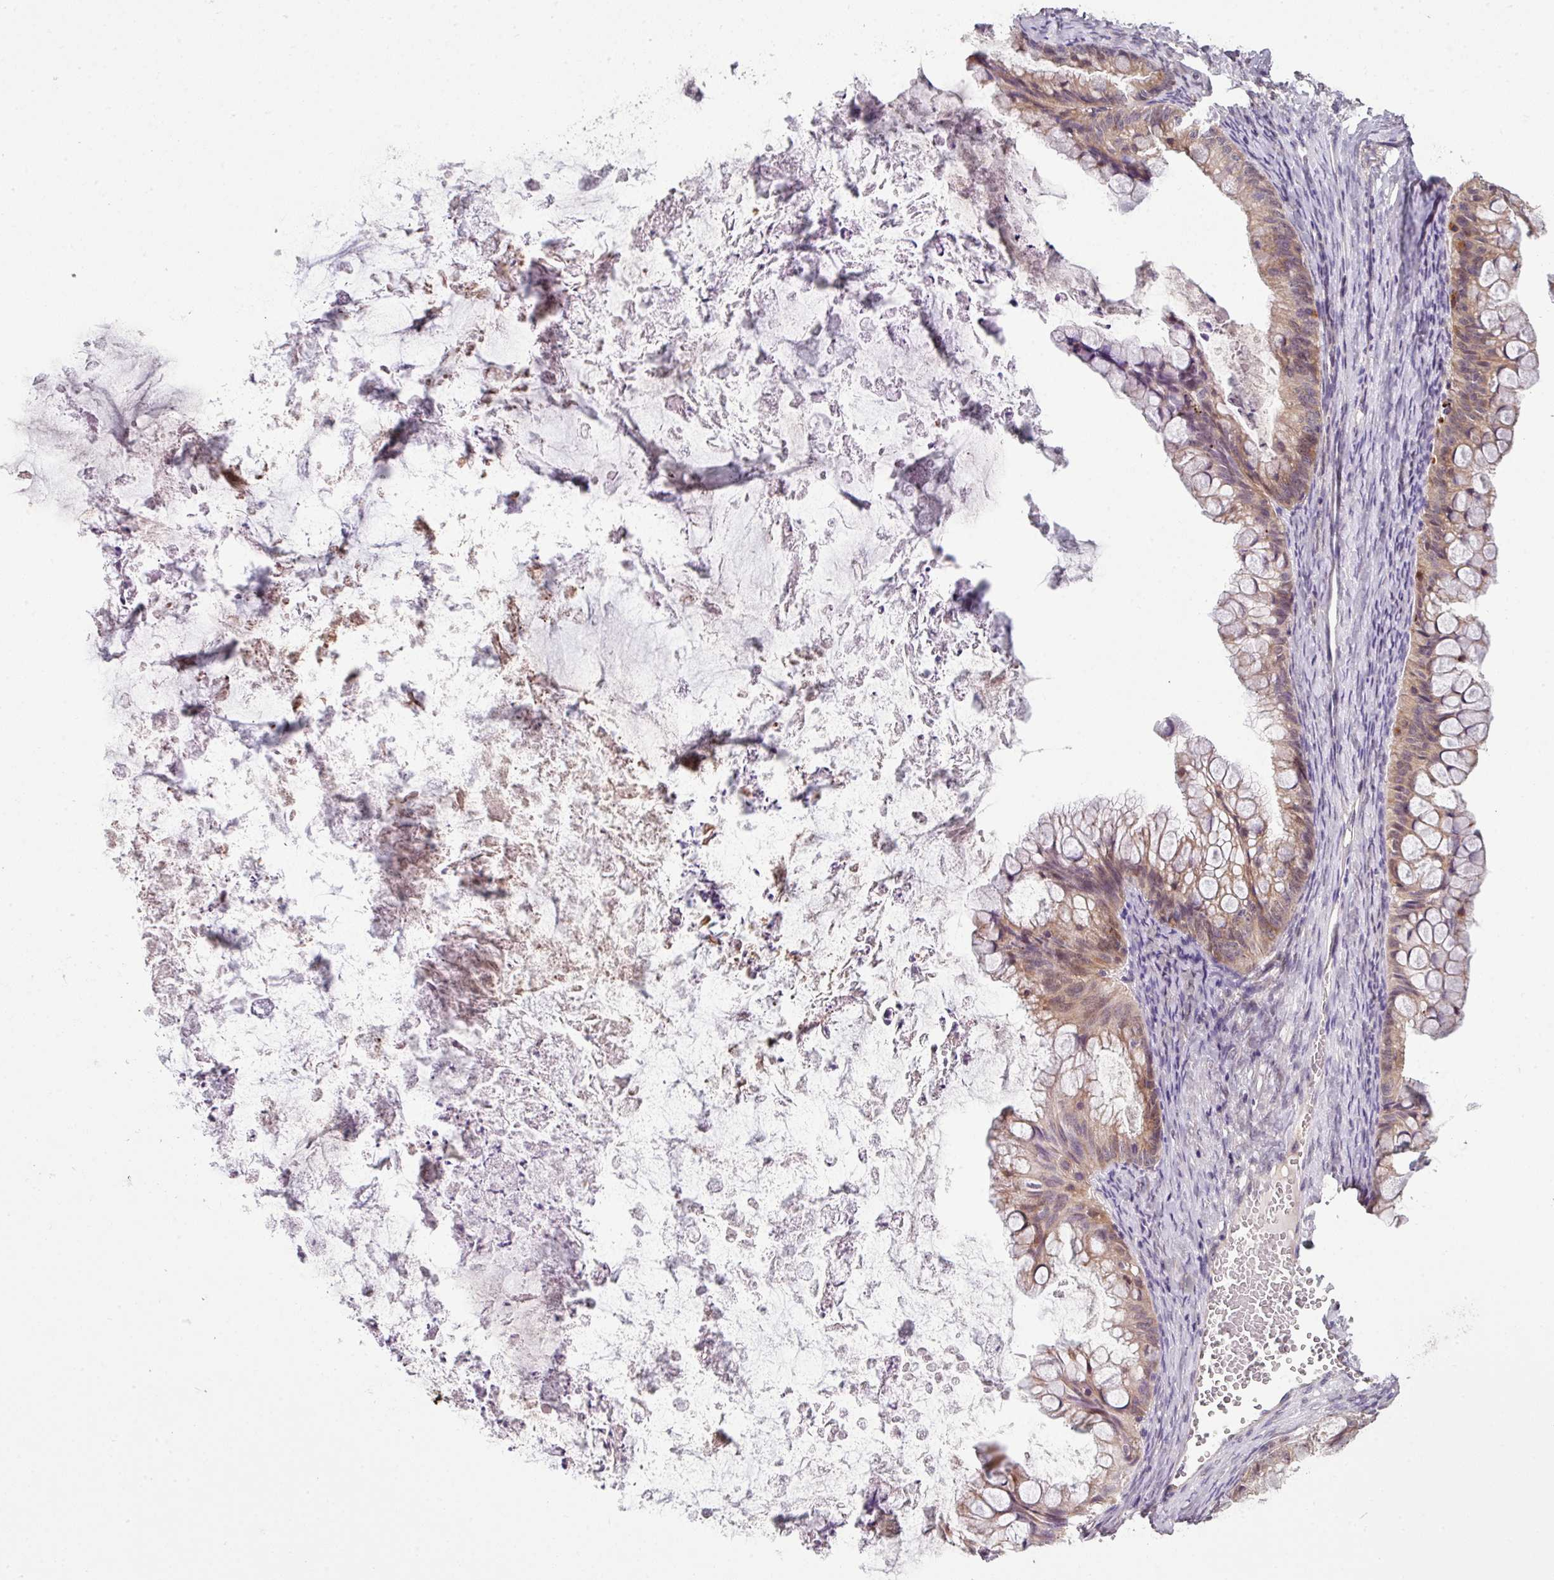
{"staining": {"intensity": "weak", "quantity": ">75%", "location": "cytoplasmic/membranous"}, "tissue": "ovarian cancer", "cell_type": "Tumor cells", "image_type": "cancer", "snomed": [{"axis": "morphology", "description": "Cystadenocarcinoma, mucinous, NOS"}, {"axis": "topography", "description": "Ovary"}], "caption": "This is an image of immunohistochemistry staining of ovarian cancer, which shows weak staining in the cytoplasmic/membranous of tumor cells.", "gene": "DERPC", "patient": {"sex": "female", "age": 35}}